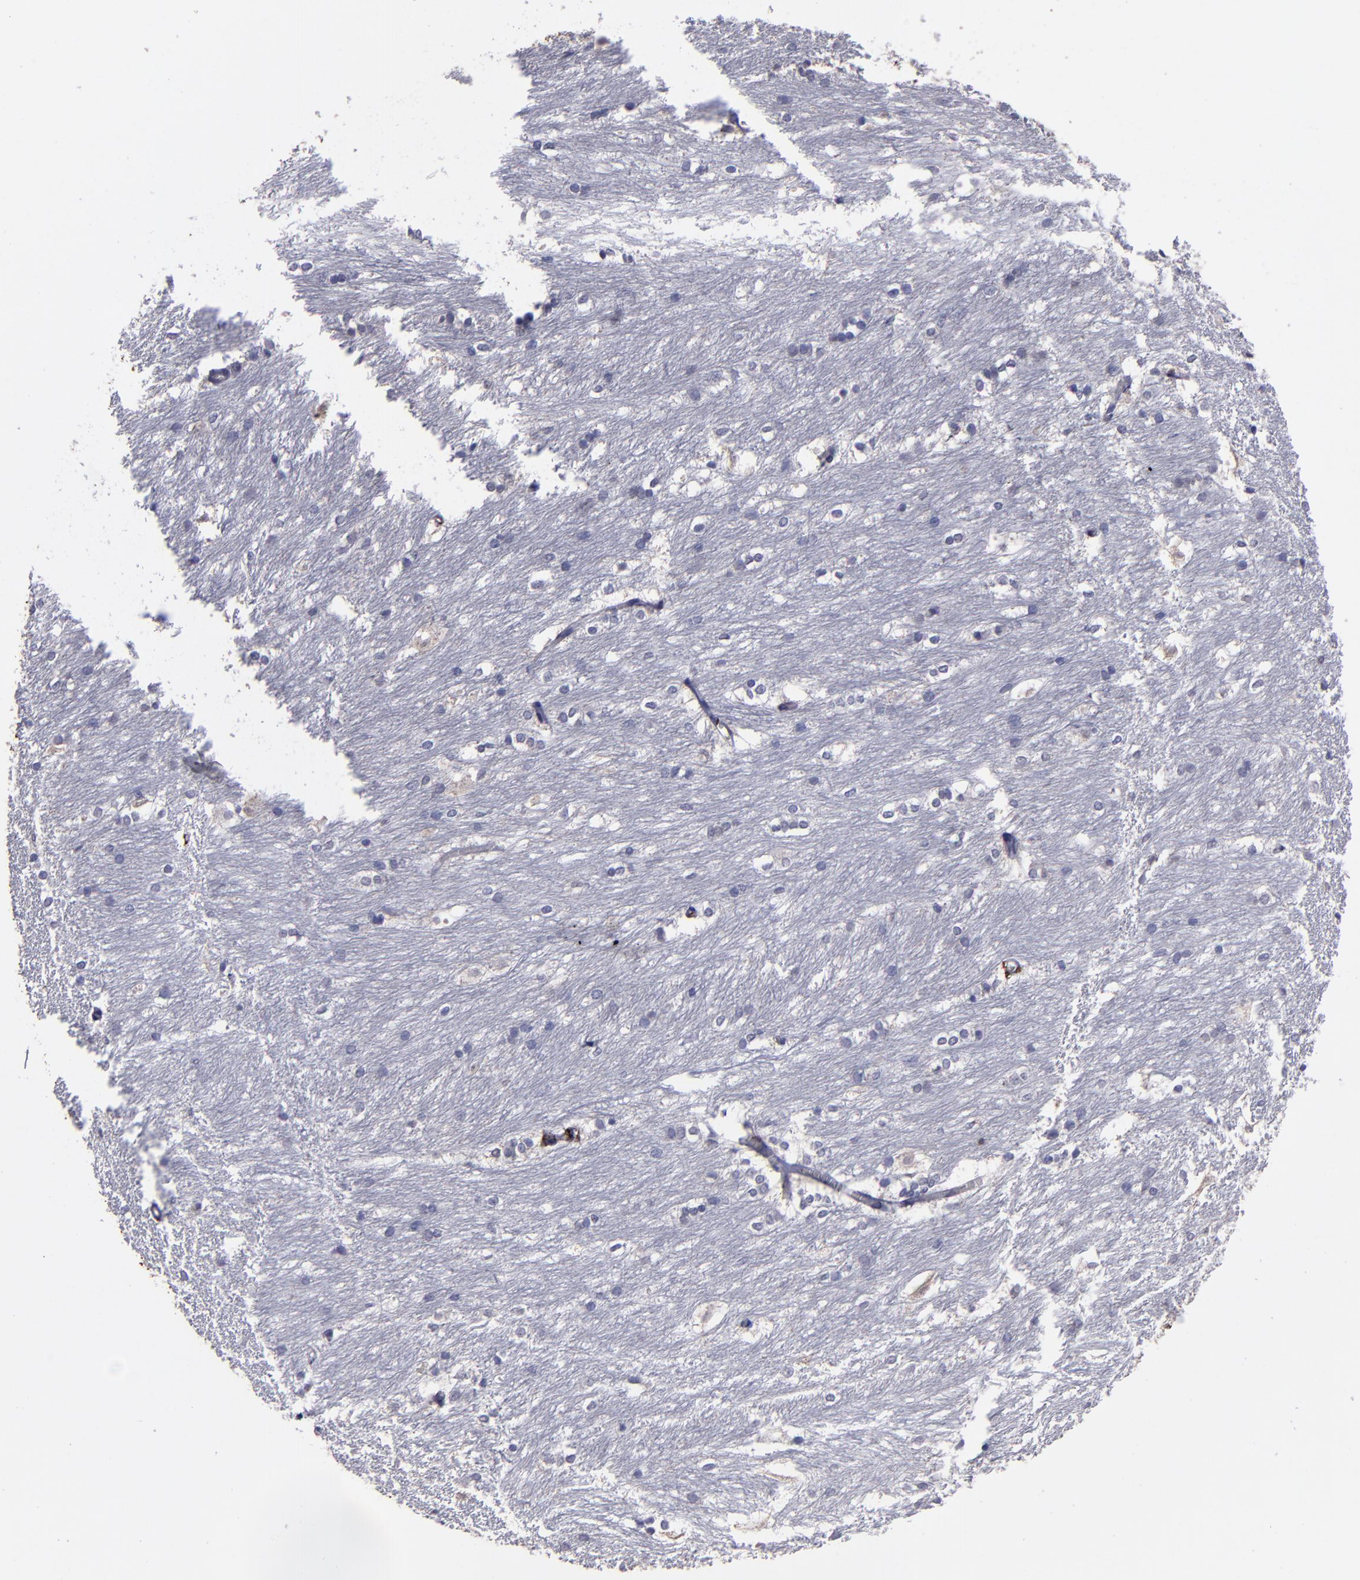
{"staining": {"intensity": "negative", "quantity": "none", "location": "none"}, "tissue": "caudate", "cell_type": "Glial cells", "image_type": "normal", "snomed": [{"axis": "morphology", "description": "Normal tissue, NOS"}, {"axis": "topography", "description": "Lateral ventricle wall"}], "caption": "Glial cells are negative for protein expression in benign human caudate.", "gene": "CD36", "patient": {"sex": "female", "age": 19}}